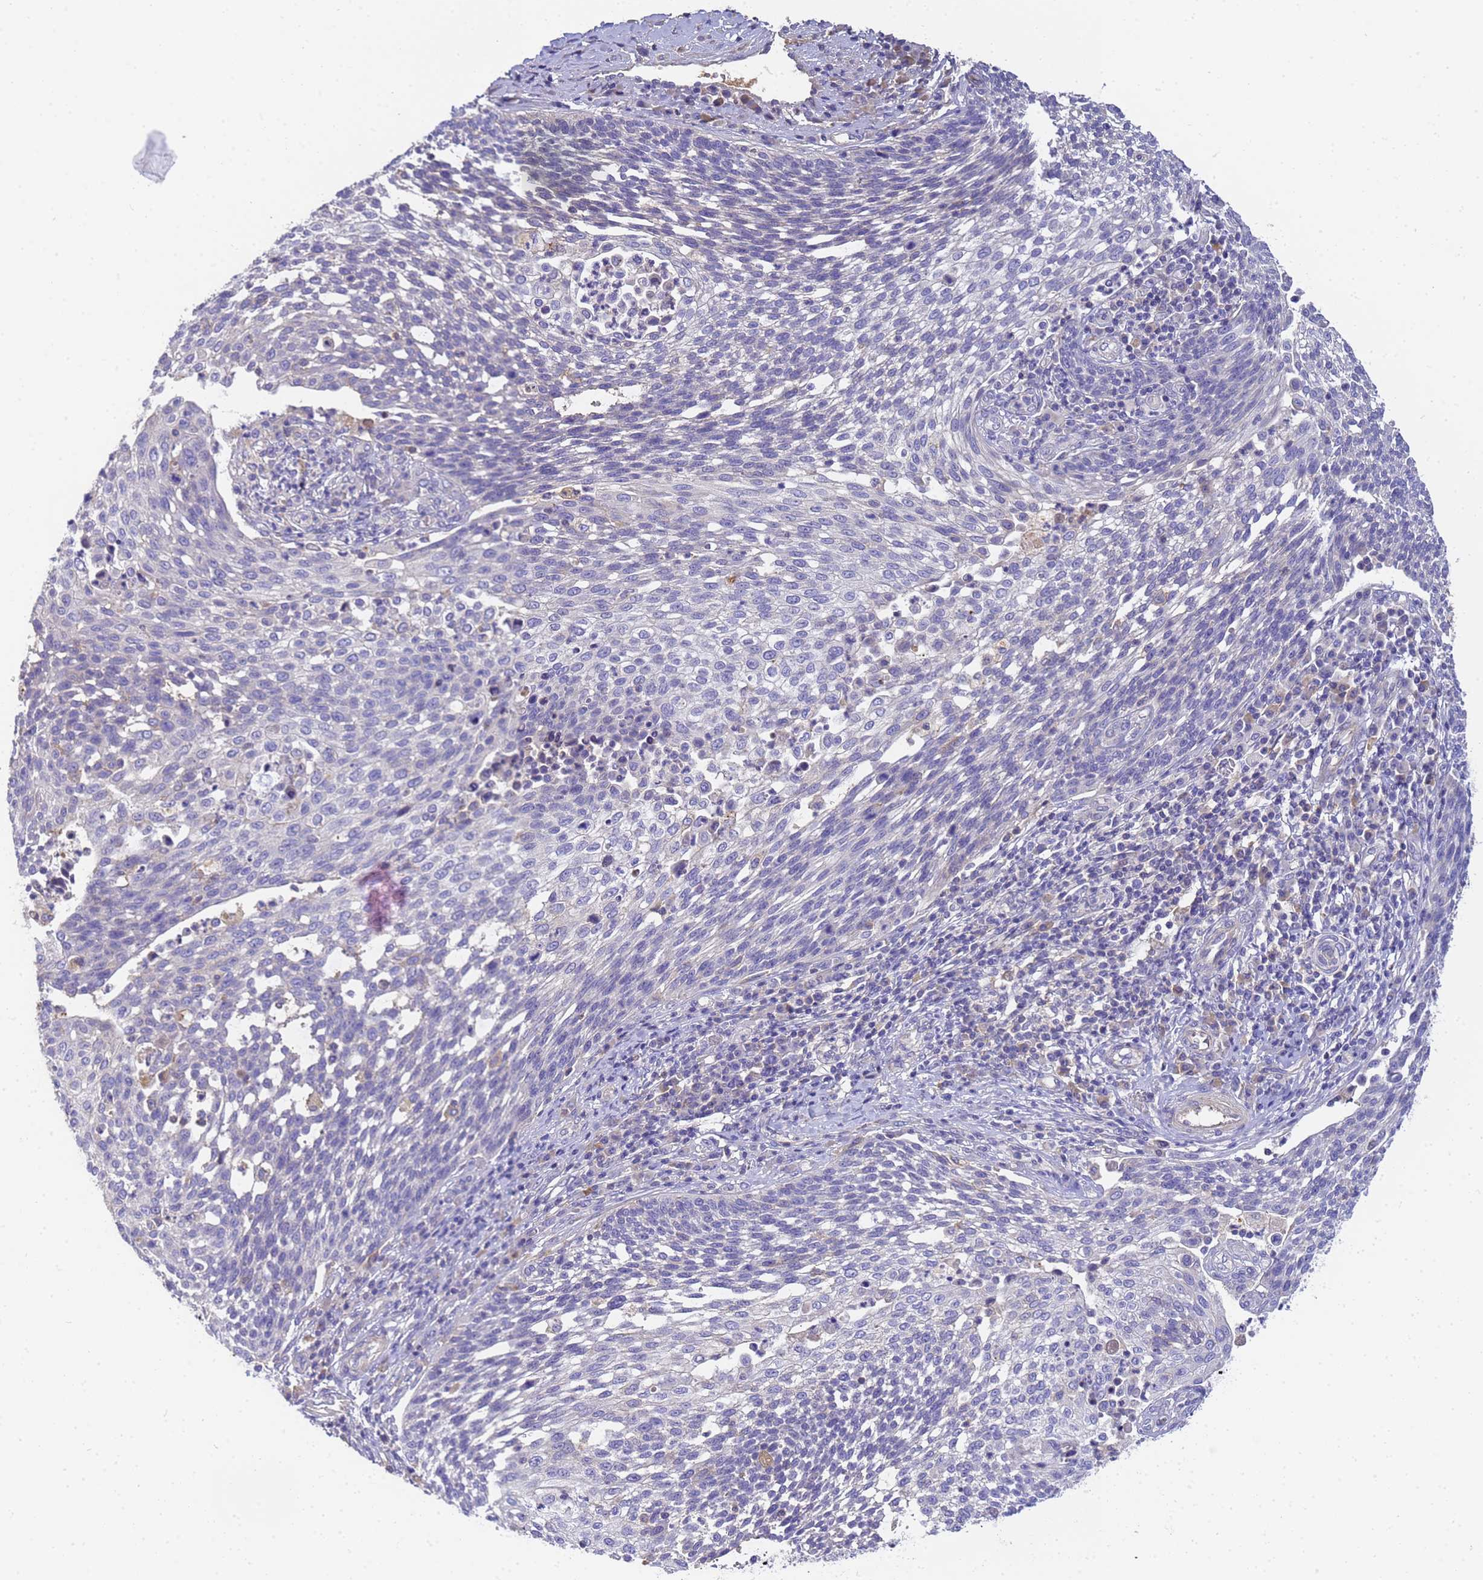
{"staining": {"intensity": "negative", "quantity": "none", "location": "none"}, "tissue": "cervical cancer", "cell_type": "Tumor cells", "image_type": "cancer", "snomed": [{"axis": "morphology", "description": "Squamous cell carcinoma, NOS"}, {"axis": "topography", "description": "Cervix"}], "caption": "Cervical cancer was stained to show a protein in brown. There is no significant positivity in tumor cells. (DAB (3,3'-diaminobenzidine) immunohistochemistry (IHC), high magnification).", "gene": "TBCD", "patient": {"sex": "female", "age": 34}}